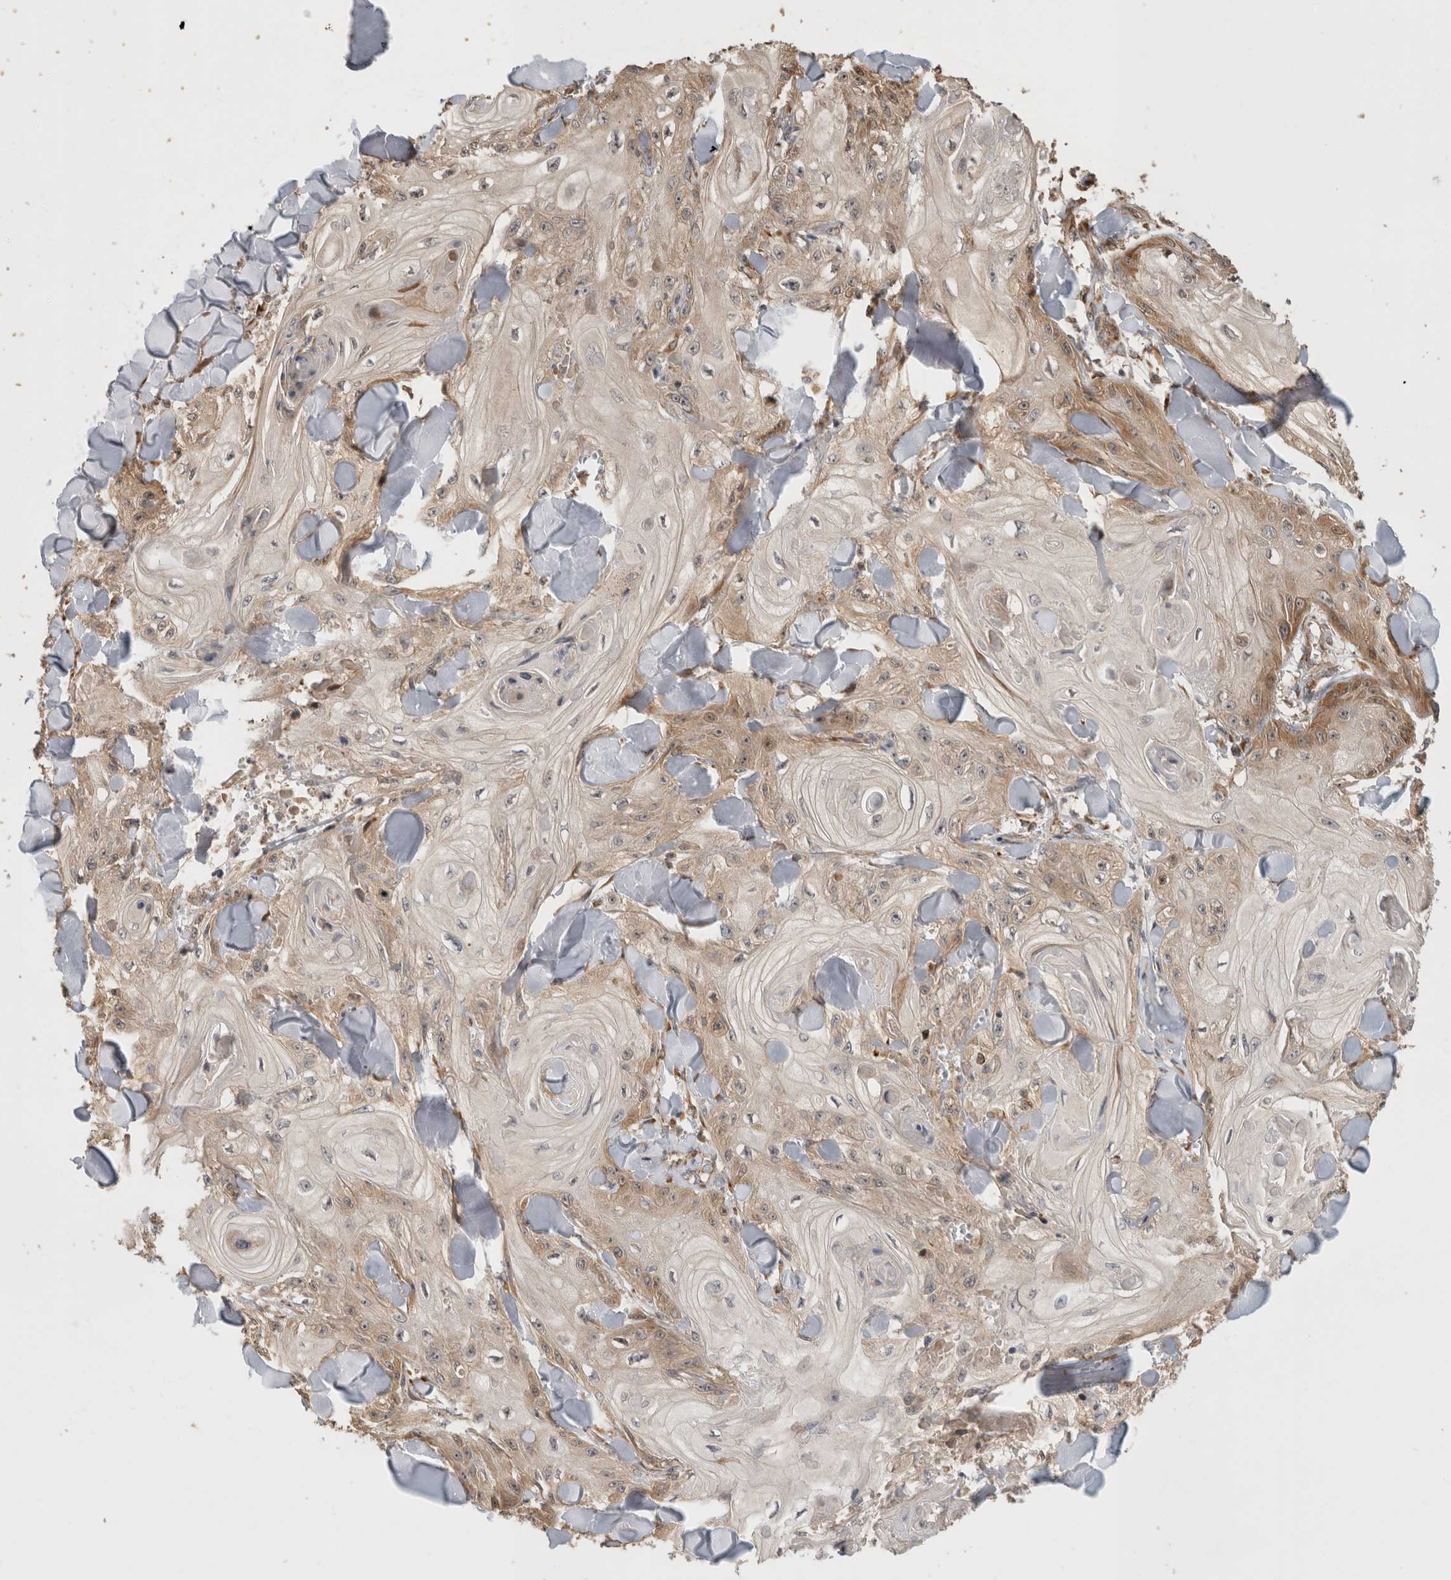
{"staining": {"intensity": "moderate", "quantity": "<25%", "location": "cytoplasmic/membranous"}, "tissue": "skin cancer", "cell_type": "Tumor cells", "image_type": "cancer", "snomed": [{"axis": "morphology", "description": "Squamous cell carcinoma, NOS"}, {"axis": "topography", "description": "Skin"}], "caption": "Immunohistochemistry (IHC) (DAB) staining of squamous cell carcinoma (skin) demonstrates moderate cytoplasmic/membranous protein positivity in about <25% of tumor cells.", "gene": "PCDHB15", "patient": {"sex": "male", "age": 74}}